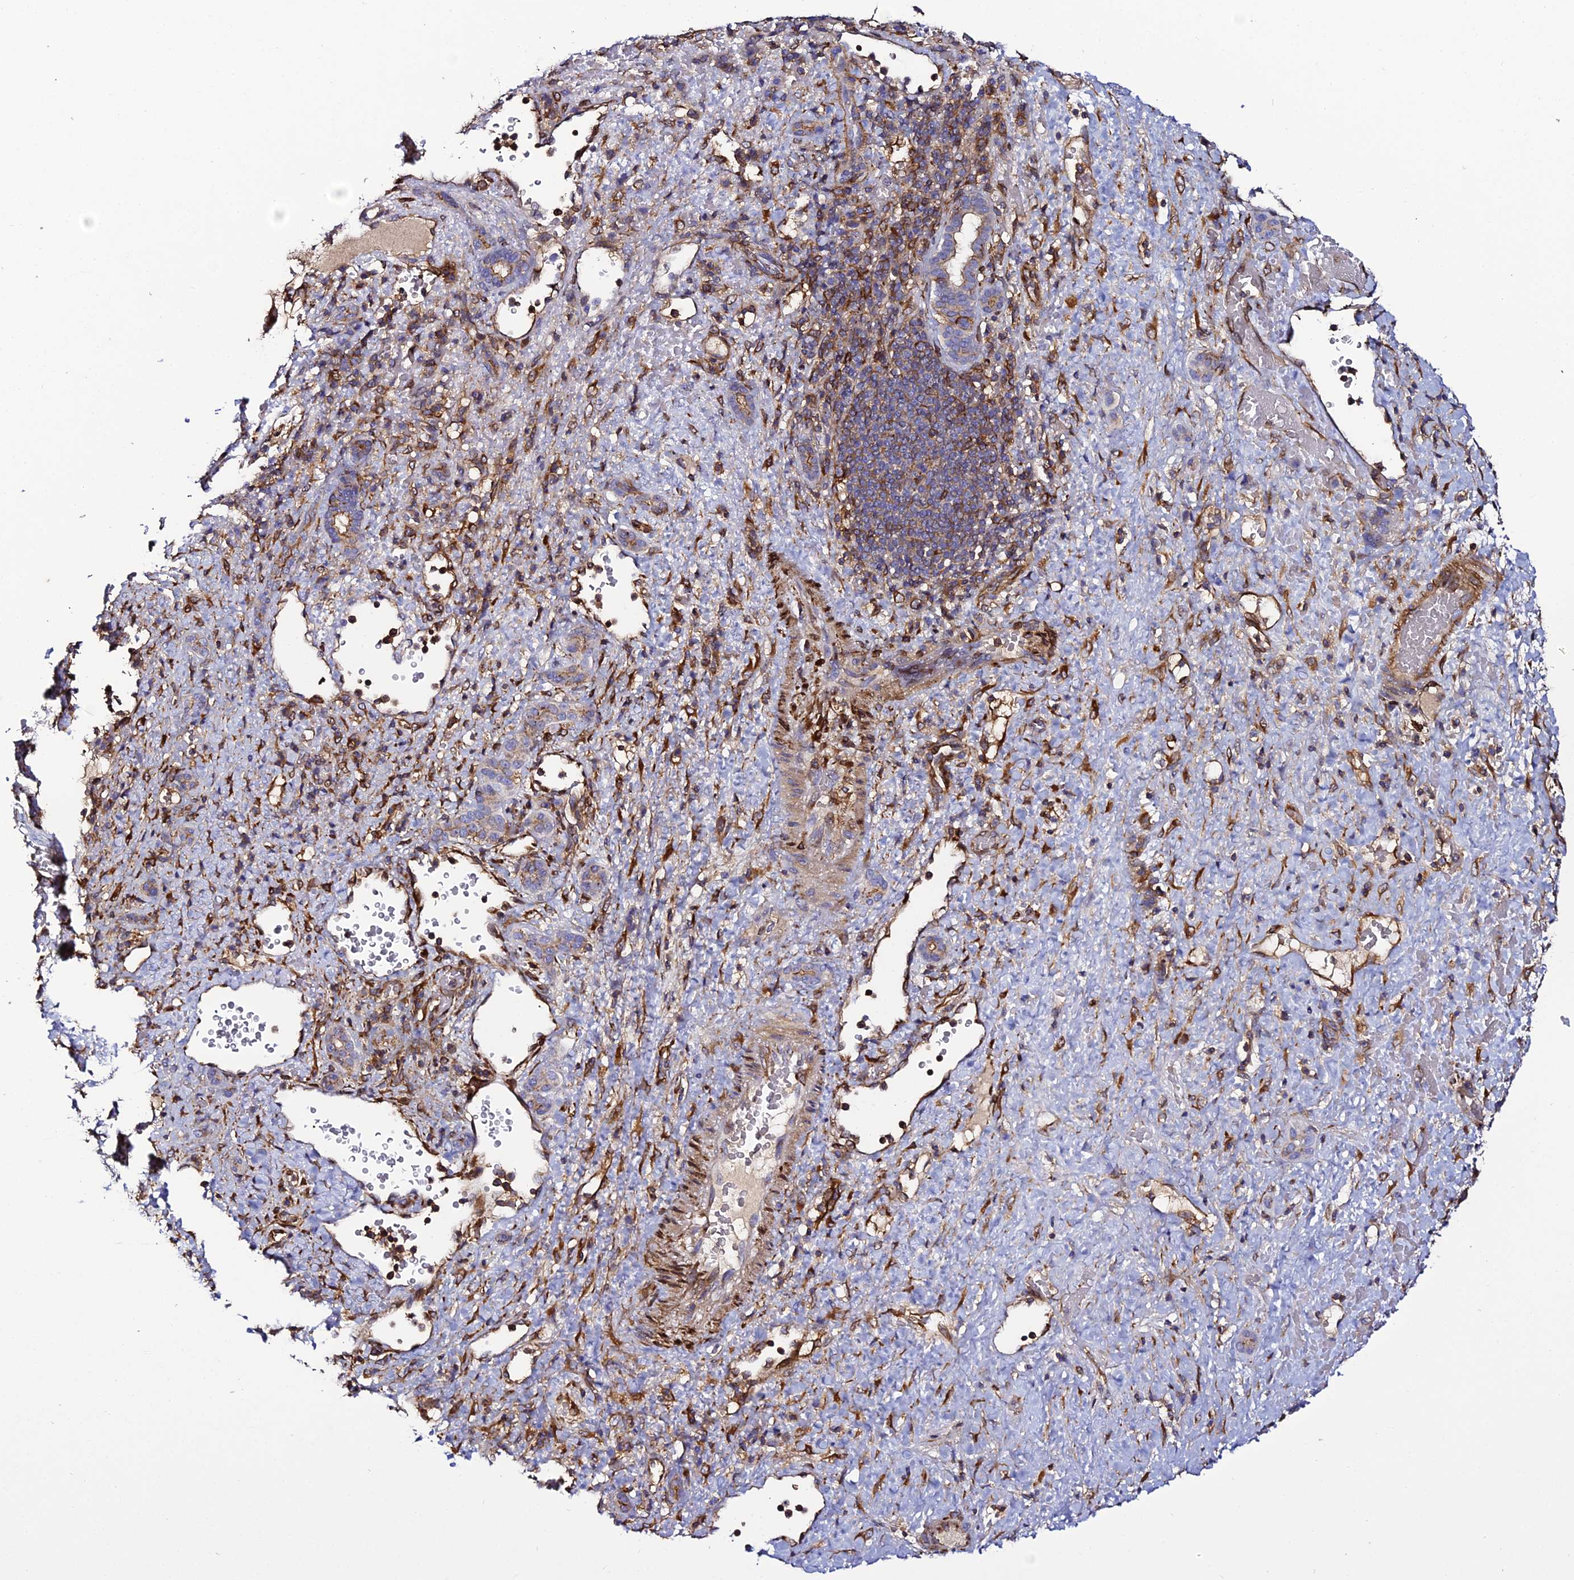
{"staining": {"intensity": "weak", "quantity": "<25%", "location": "cytoplasmic/membranous"}, "tissue": "liver cancer", "cell_type": "Tumor cells", "image_type": "cancer", "snomed": [{"axis": "morphology", "description": "Normal tissue, NOS"}, {"axis": "morphology", "description": "Carcinoma, Hepatocellular, NOS"}, {"axis": "topography", "description": "Liver"}], "caption": "Tumor cells show no significant staining in liver cancer.", "gene": "TRPV2", "patient": {"sex": "male", "age": 57}}